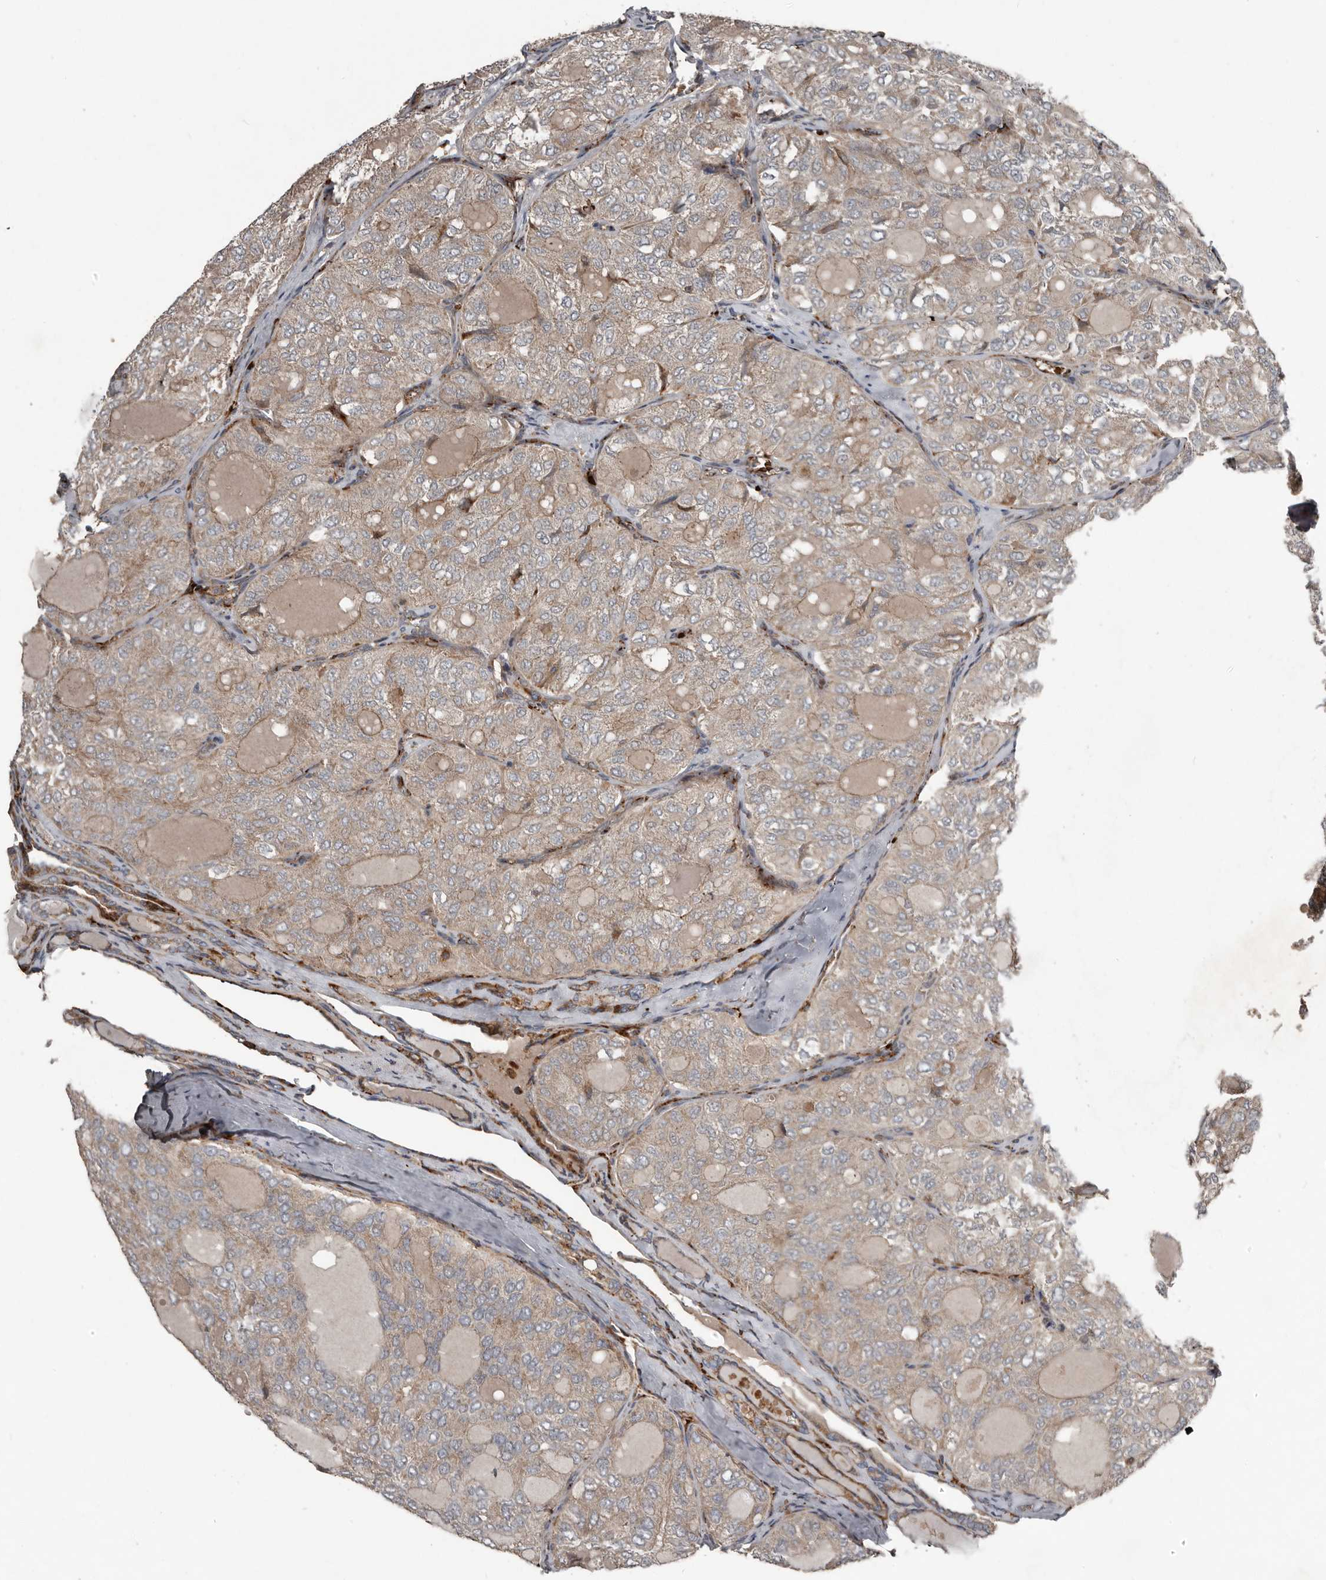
{"staining": {"intensity": "weak", "quantity": "25%-75%", "location": "cytoplasmic/membranous"}, "tissue": "thyroid cancer", "cell_type": "Tumor cells", "image_type": "cancer", "snomed": [{"axis": "morphology", "description": "Follicular adenoma carcinoma, NOS"}, {"axis": "topography", "description": "Thyroid gland"}], "caption": "This image demonstrates immunohistochemistry staining of human follicular adenoma carcinoma (thyroid), with low weak cytoplasmic/membranous expression in about 25%-75% of tumor cells.", "gene": "FBXO31", "patient": {"sex": "male", "age": 75}}